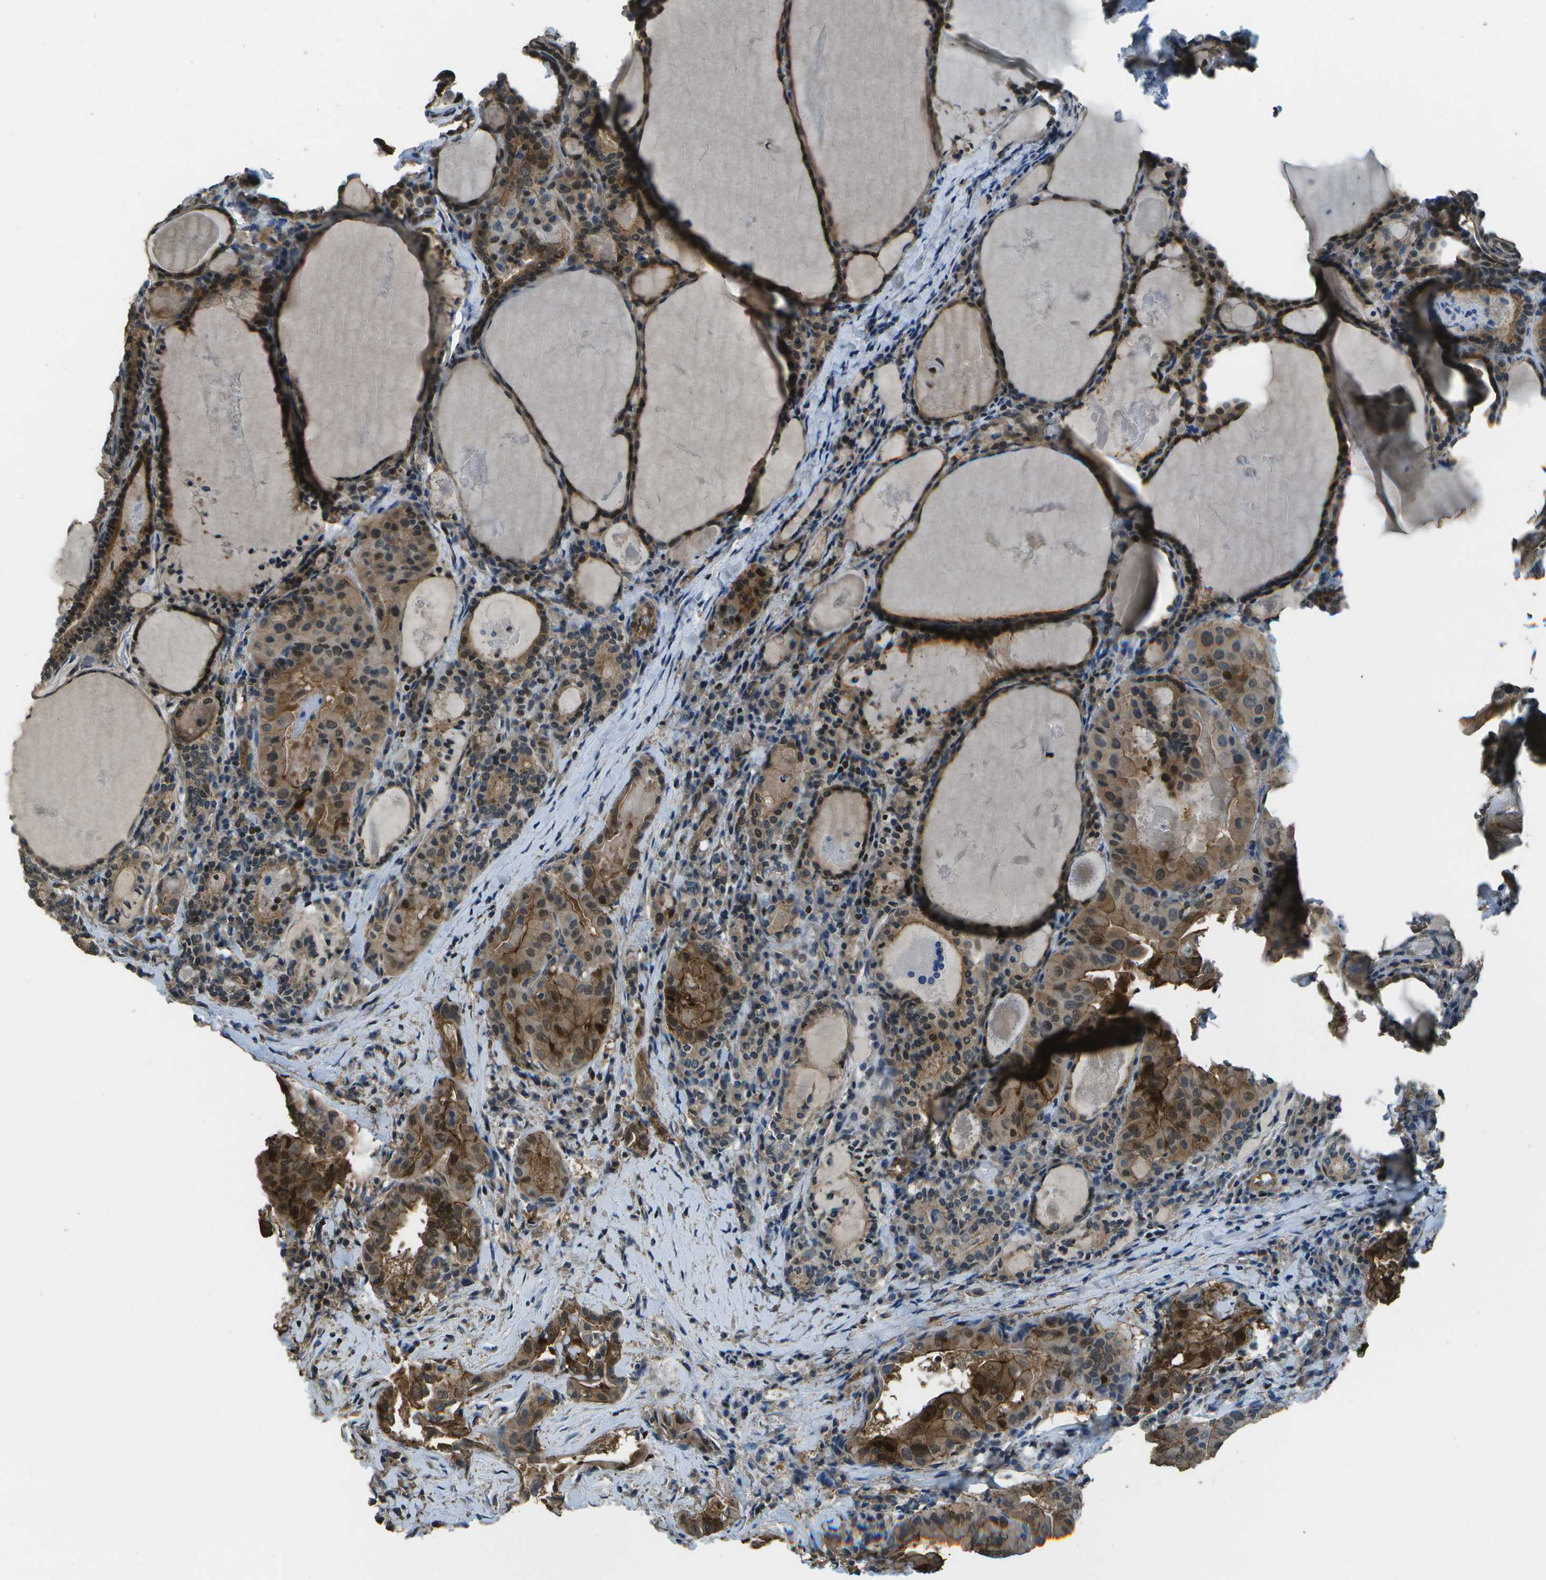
{"staining": {"intensity": "moderate", "quantity": "25%-75%", "location": "cytoplasmic/membranous,nuclear"}, "tissue": "thyroid cancer", "cell_type": "Tumor cells", "image_type": "cancer", "snomed": [{"axis": "morphology", "description": "Papillary adenocarcinoma, NOS"}, {"axis": "topography", "description": "Thyroid gland"}], "caption": "Immunohistochemical staining of thyroid cancer shows medium levels of moderate cytoplasmic/membranous and nuclear positivity in about 25%-75% of tumor cells. (brown staining indicates protein expression, while blue staining denotes nuclei).", "gene": "PDLIM1", "patient": {"sex": "female", "age": 42}}